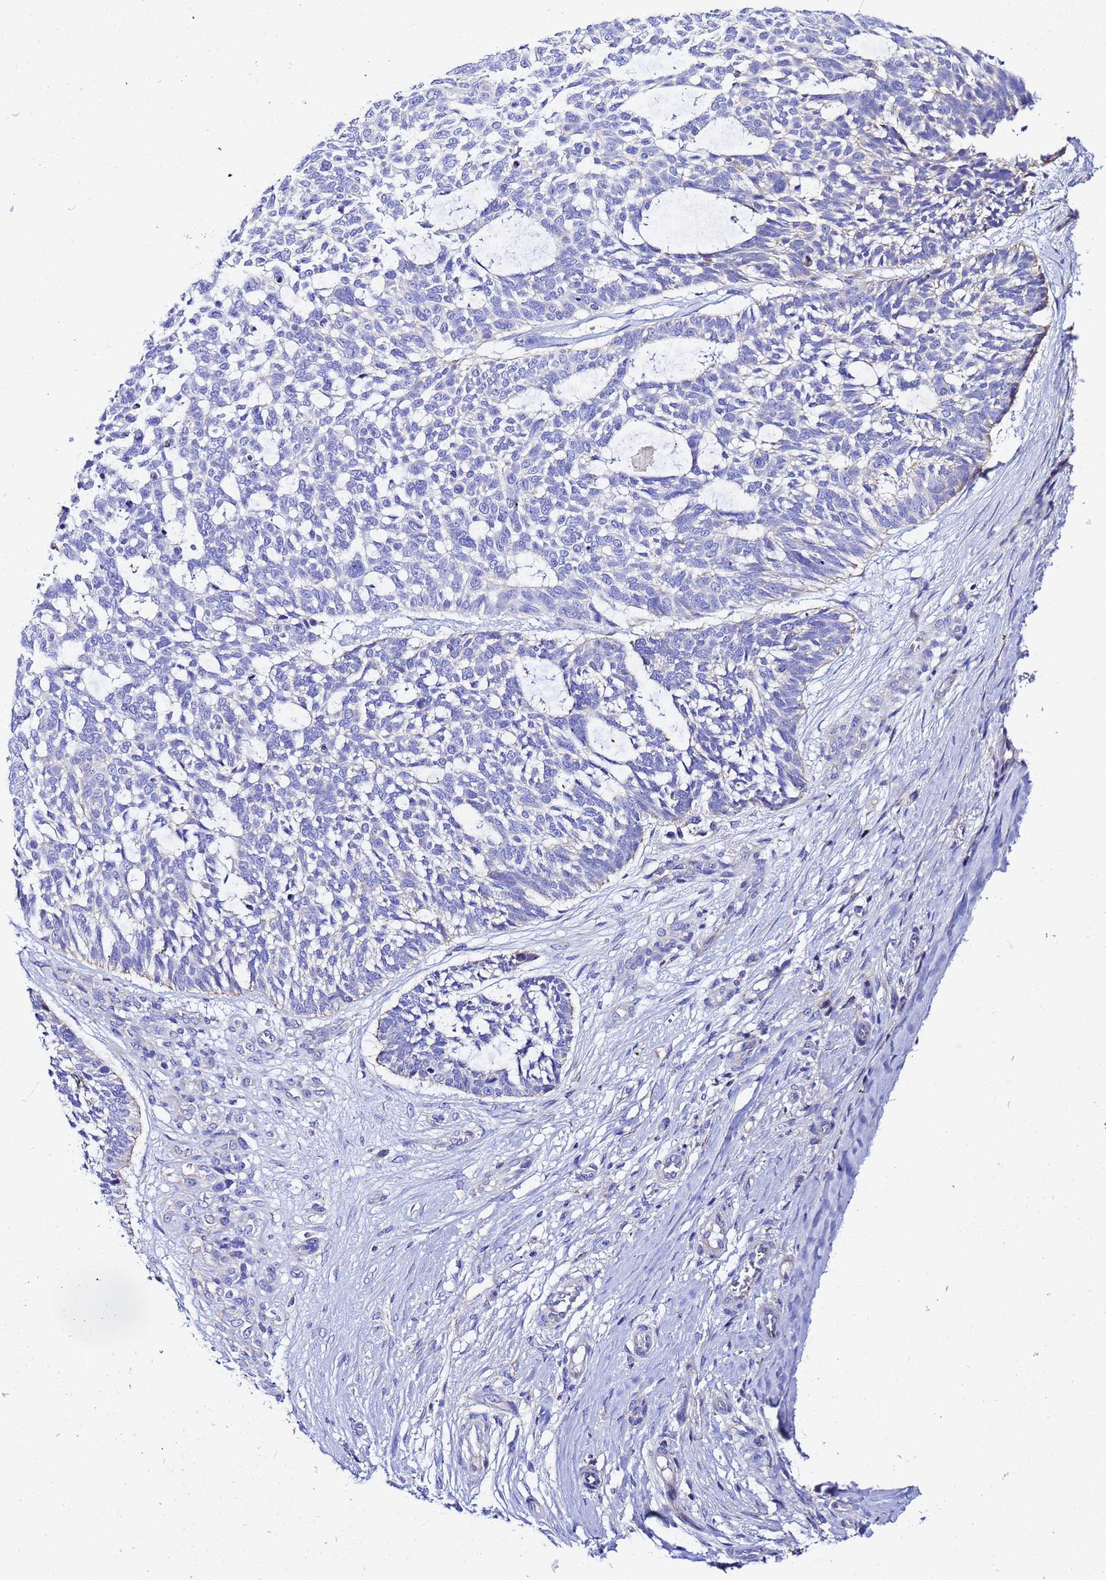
{"staining": {"intensity": "negative", "quantity": "none", "location": "none"}, "tissue": "skin cancer", "cell_type": "Tumor cells", "image_type": "cancer", "snomed": [{"axis": "morphology", "description": "Basal cell carcinoma"}, {"axis": "topography", "description": "Skin"}], "caption": "Immunohistochemical staining of basal cell carcinoma (skin) shows no significant positivity in tumor cells. The staining was performed using DAB (3,3'-diaminobenzidine) to visualize the protein expression in brown, while the nuclei were stained in blue with hematoxylin (Magnification: 20x).", "gene": "VTI1B", "patient": {"sex": "male", "age": 88}}